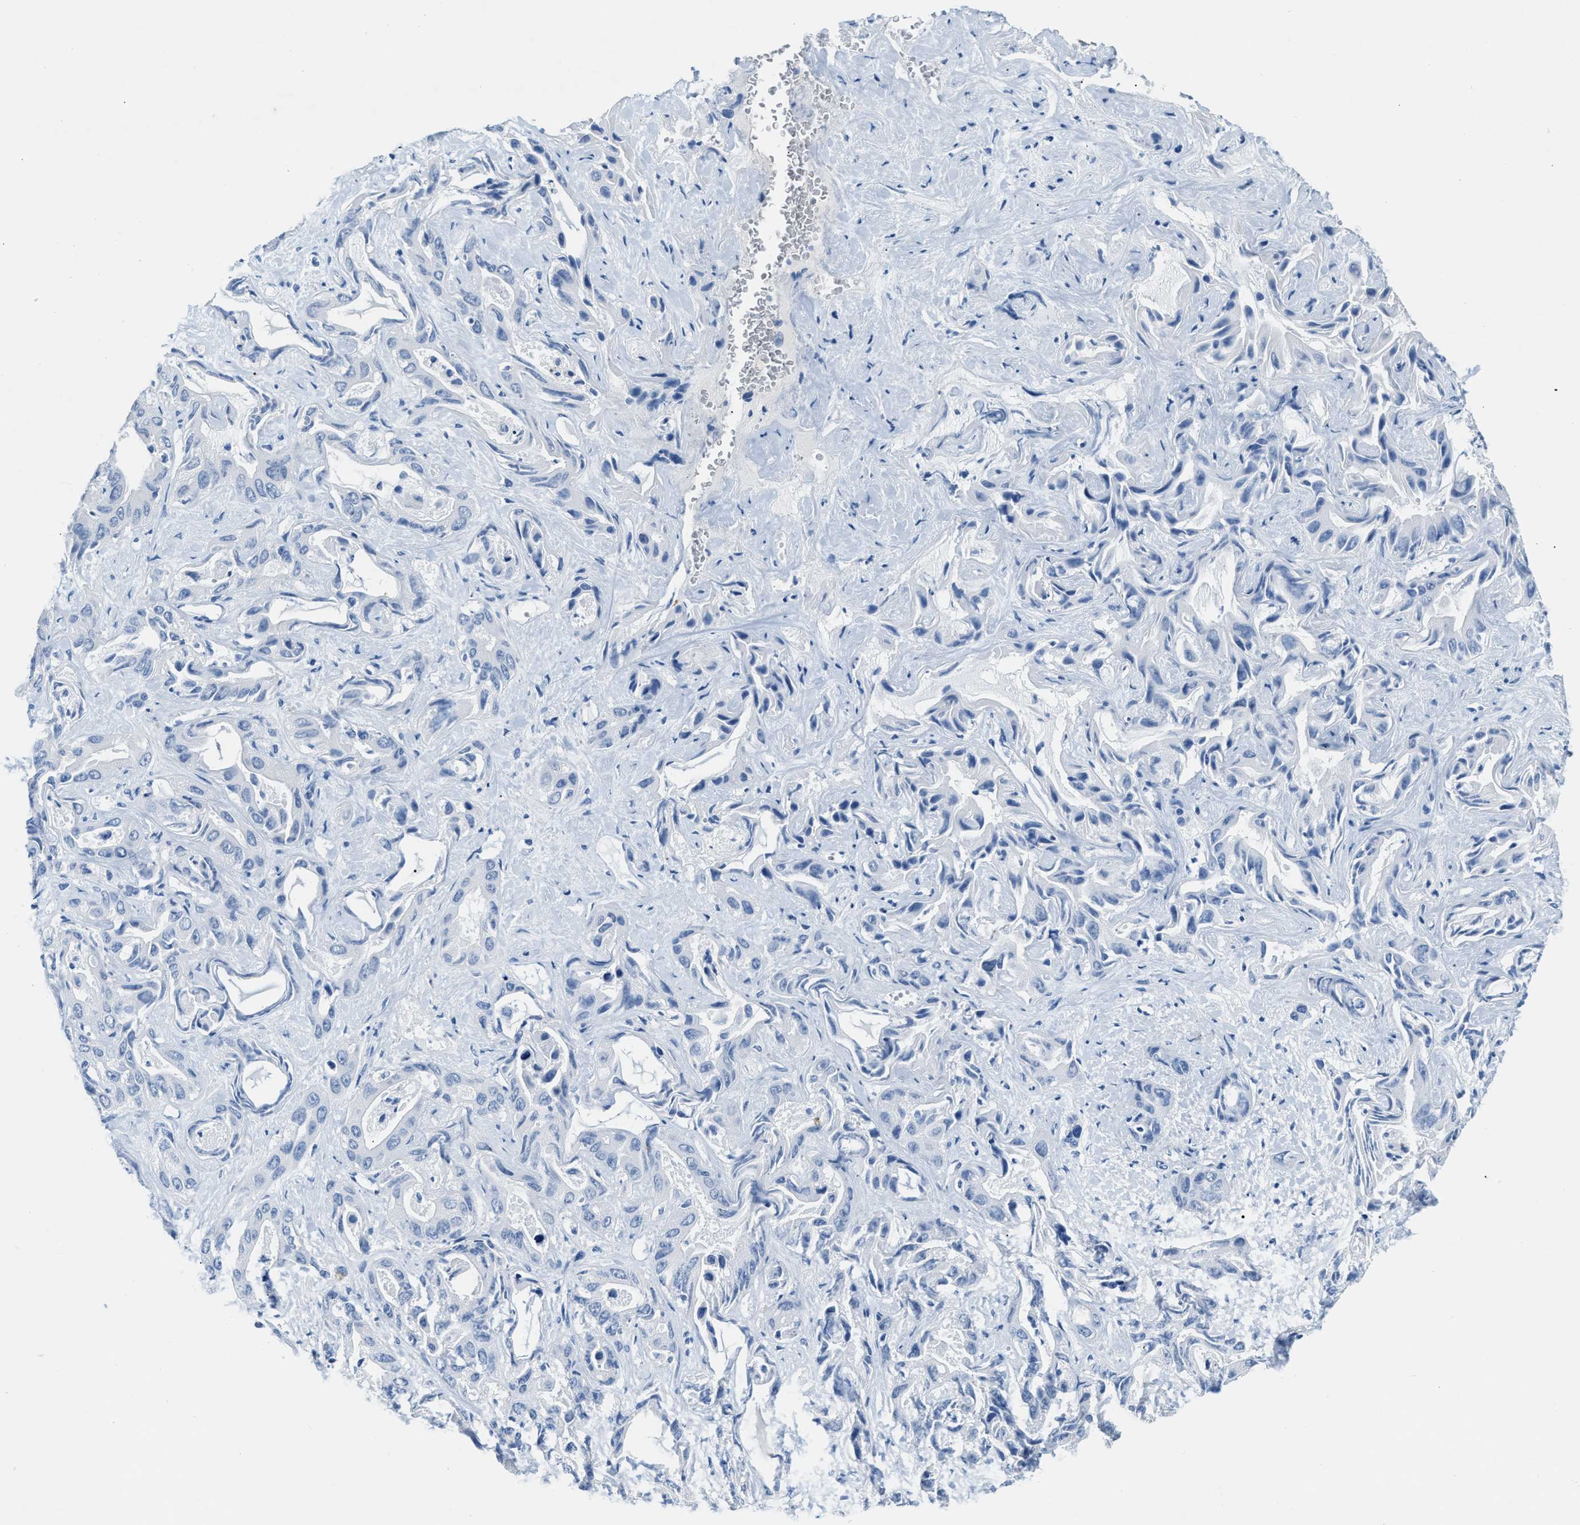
{"staining": {"intensity": "moderate", "quantity": "<25%", "location": "cytoplasmic/membranous"}, "tissue": "liver cancer", "cell_type": "Tumor cells", "image_type": "cancer", "snomed": [{"axis": "morphology", "description": "Cholangiocarcinoma"}, {"axis": "topography", "description": "Liver"}], "caption": "Liver cholangiocarcinoma stained for a protein displays moderate cytoplasmic/membranous positivity in tumor cells.", "gene": "JADE1", "patient": {"sex": "female", "age": 52}}